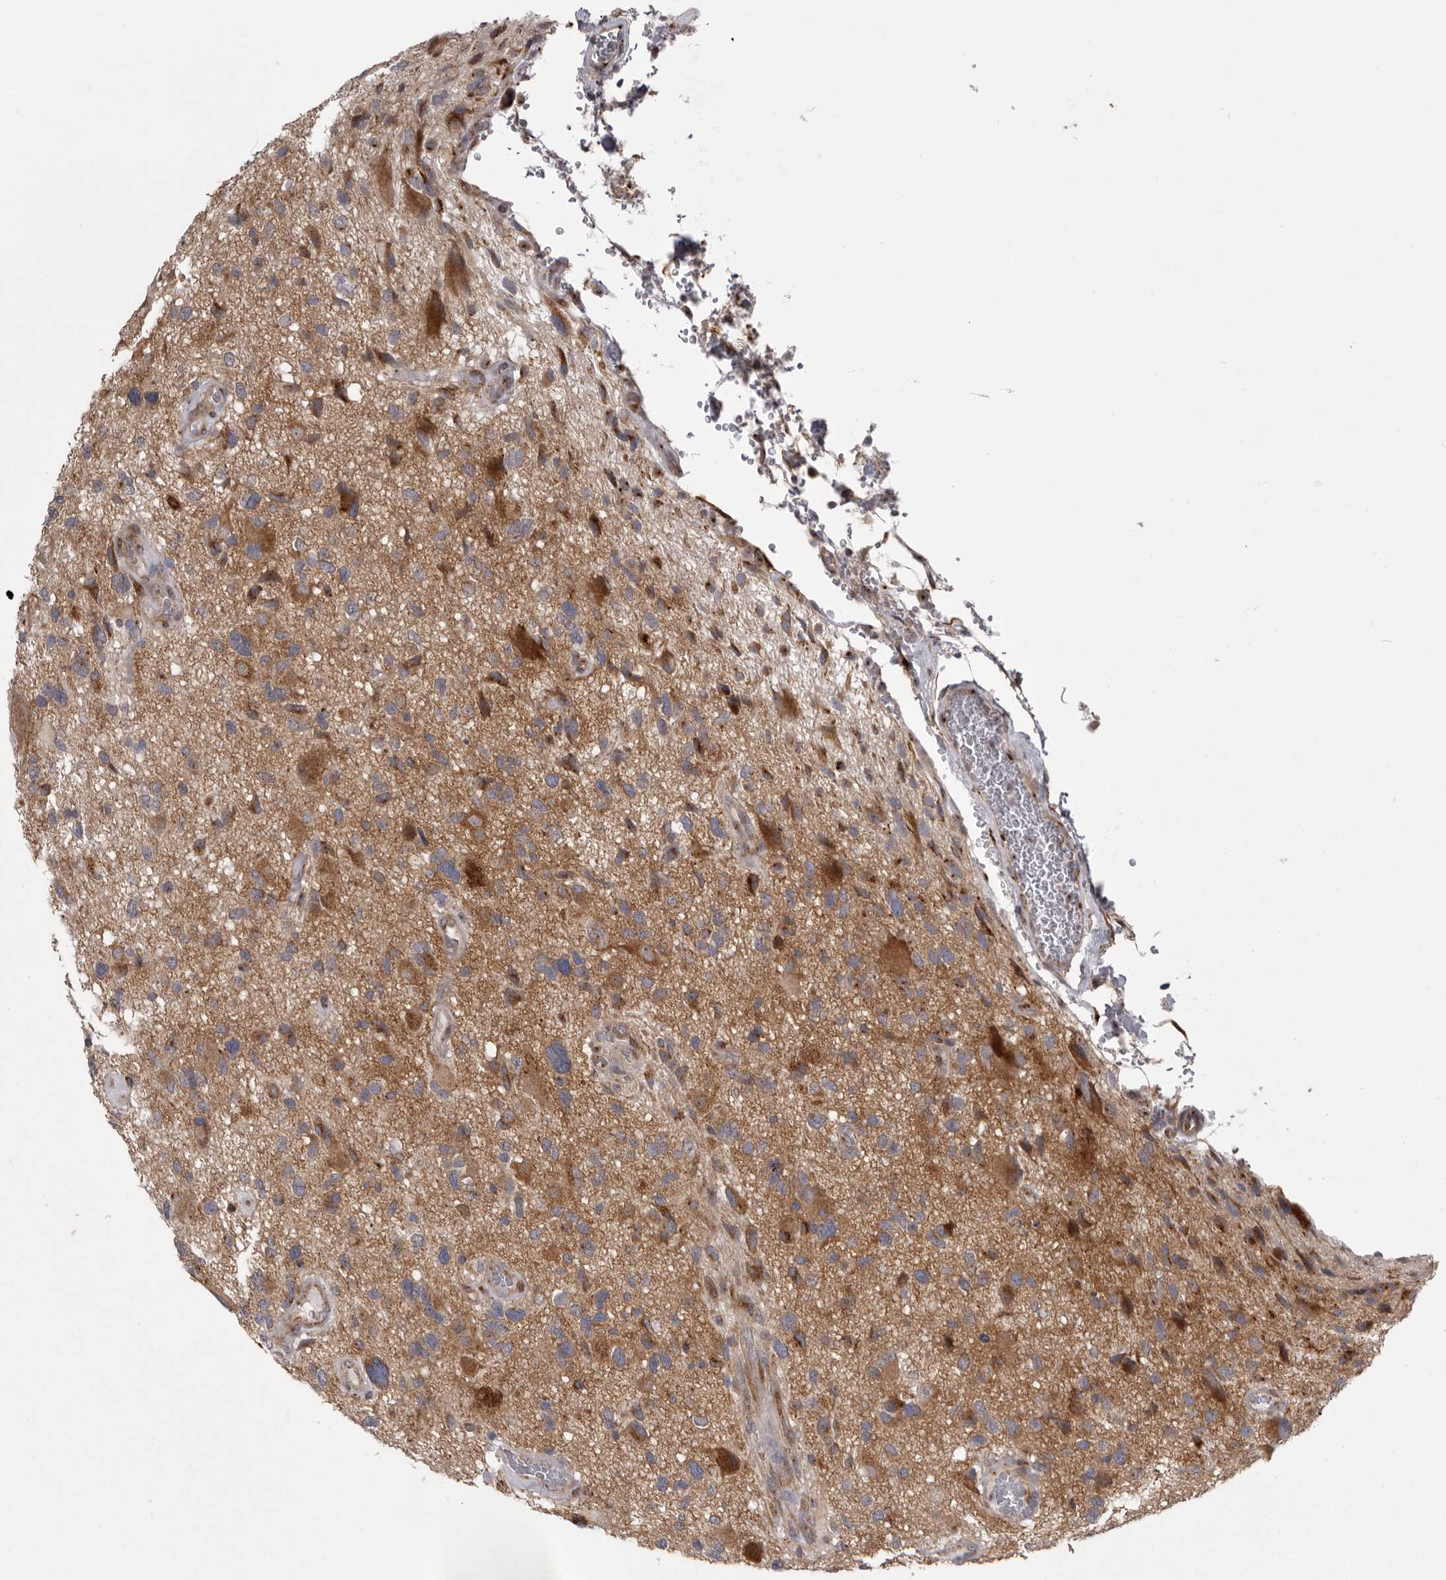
{"staining": {"intensity": "moderate", "quantity": ">75%", "location": "cytoplasmic/membranous"}, "tissue": "glioma", "cell_type": "Tumor cells", "image_type": "cancer", "snomed": [{"axis": "morphology", "description": "Glioma, malignant, High grade"}, {"axis": "topography", "description": "Brain"}], "caption": "Immunohistochemical staining of human glioma demonstrates moderate cytoplasmic/membranous protein staining in approximately >75% of tumor cells.", "gene": "WDR47", "patient": {"sex": "male", "age": 33}}